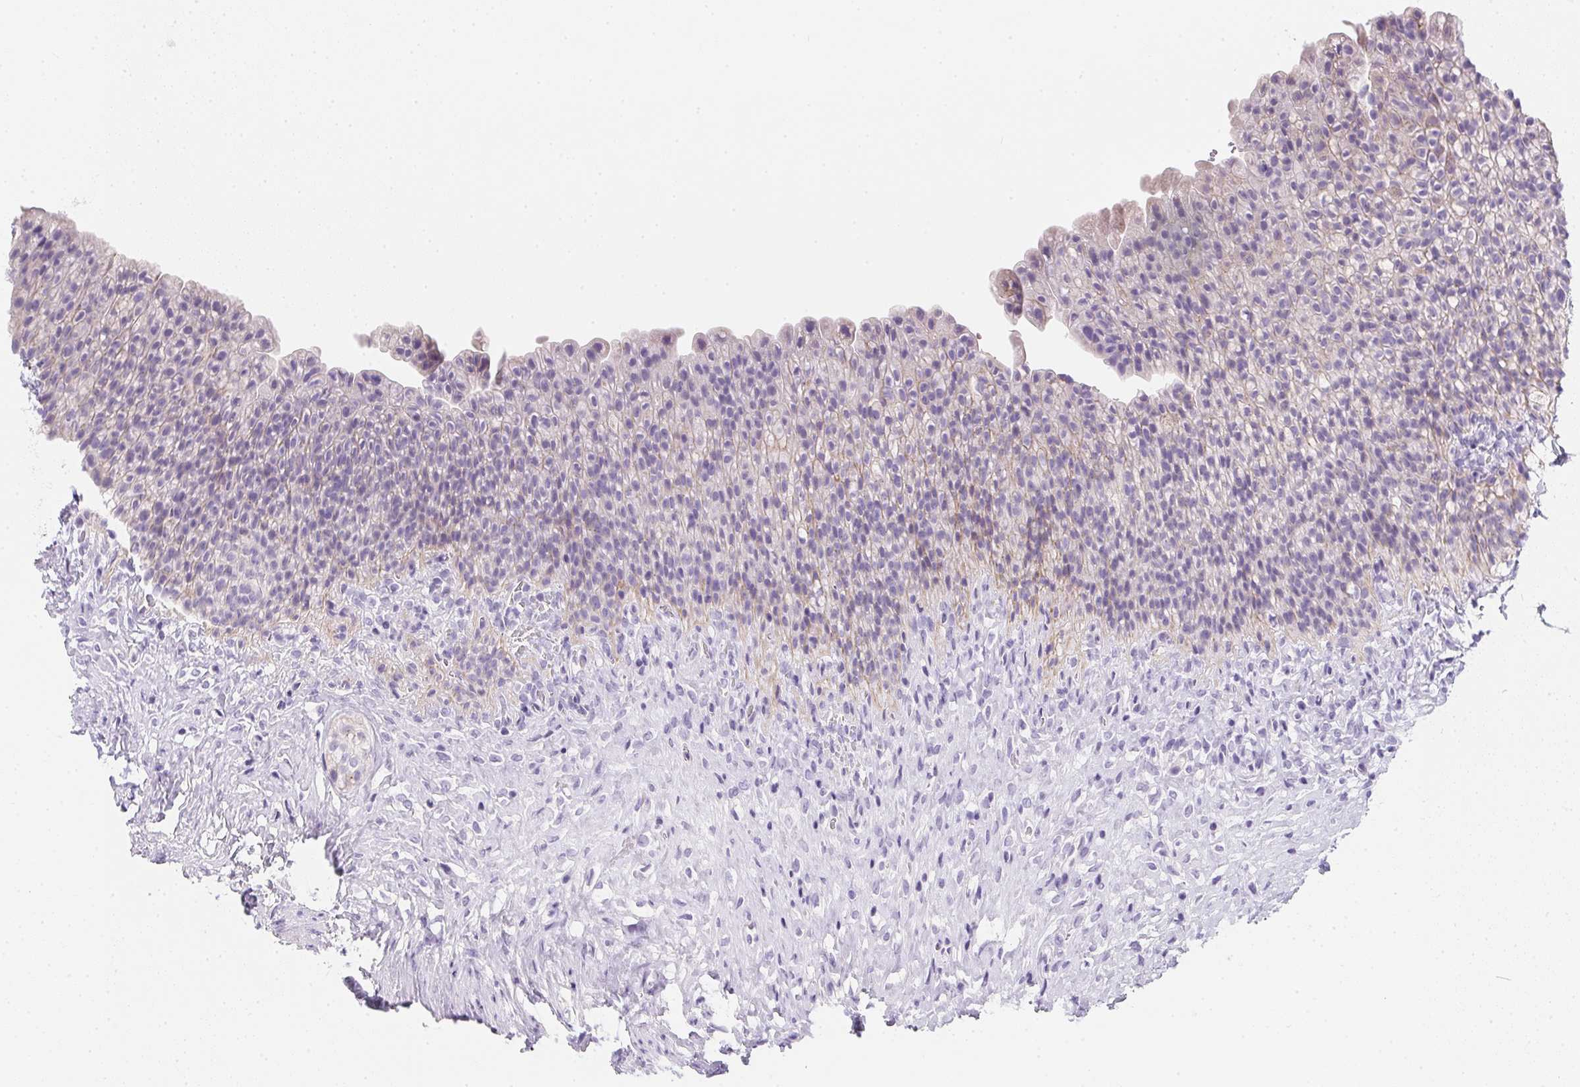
{"staining": {"intensity": "weak", "quantity": "<25%", "location": "cytoplasmic/membranous"}, "tissue": "urinary bladder", "cell_type": "Urothelial cells", "image_type": "normal", "snomed": [{"axis": "morphology", "description": "Normal tissue, NOS"}, {"axis": "topography", "description": "Urinary bladder"}, {"axis": "topography", "description": "Prostate"}], "caption": "IHC histopathology image of benign urinary bladder: human urinary bladder stained with DAB (3,3'-diaminobenzidine) shows no significant protein staining in urothelial cells.", "gene": "AQP5", "patient": {"sex": "male", "age": 76}}